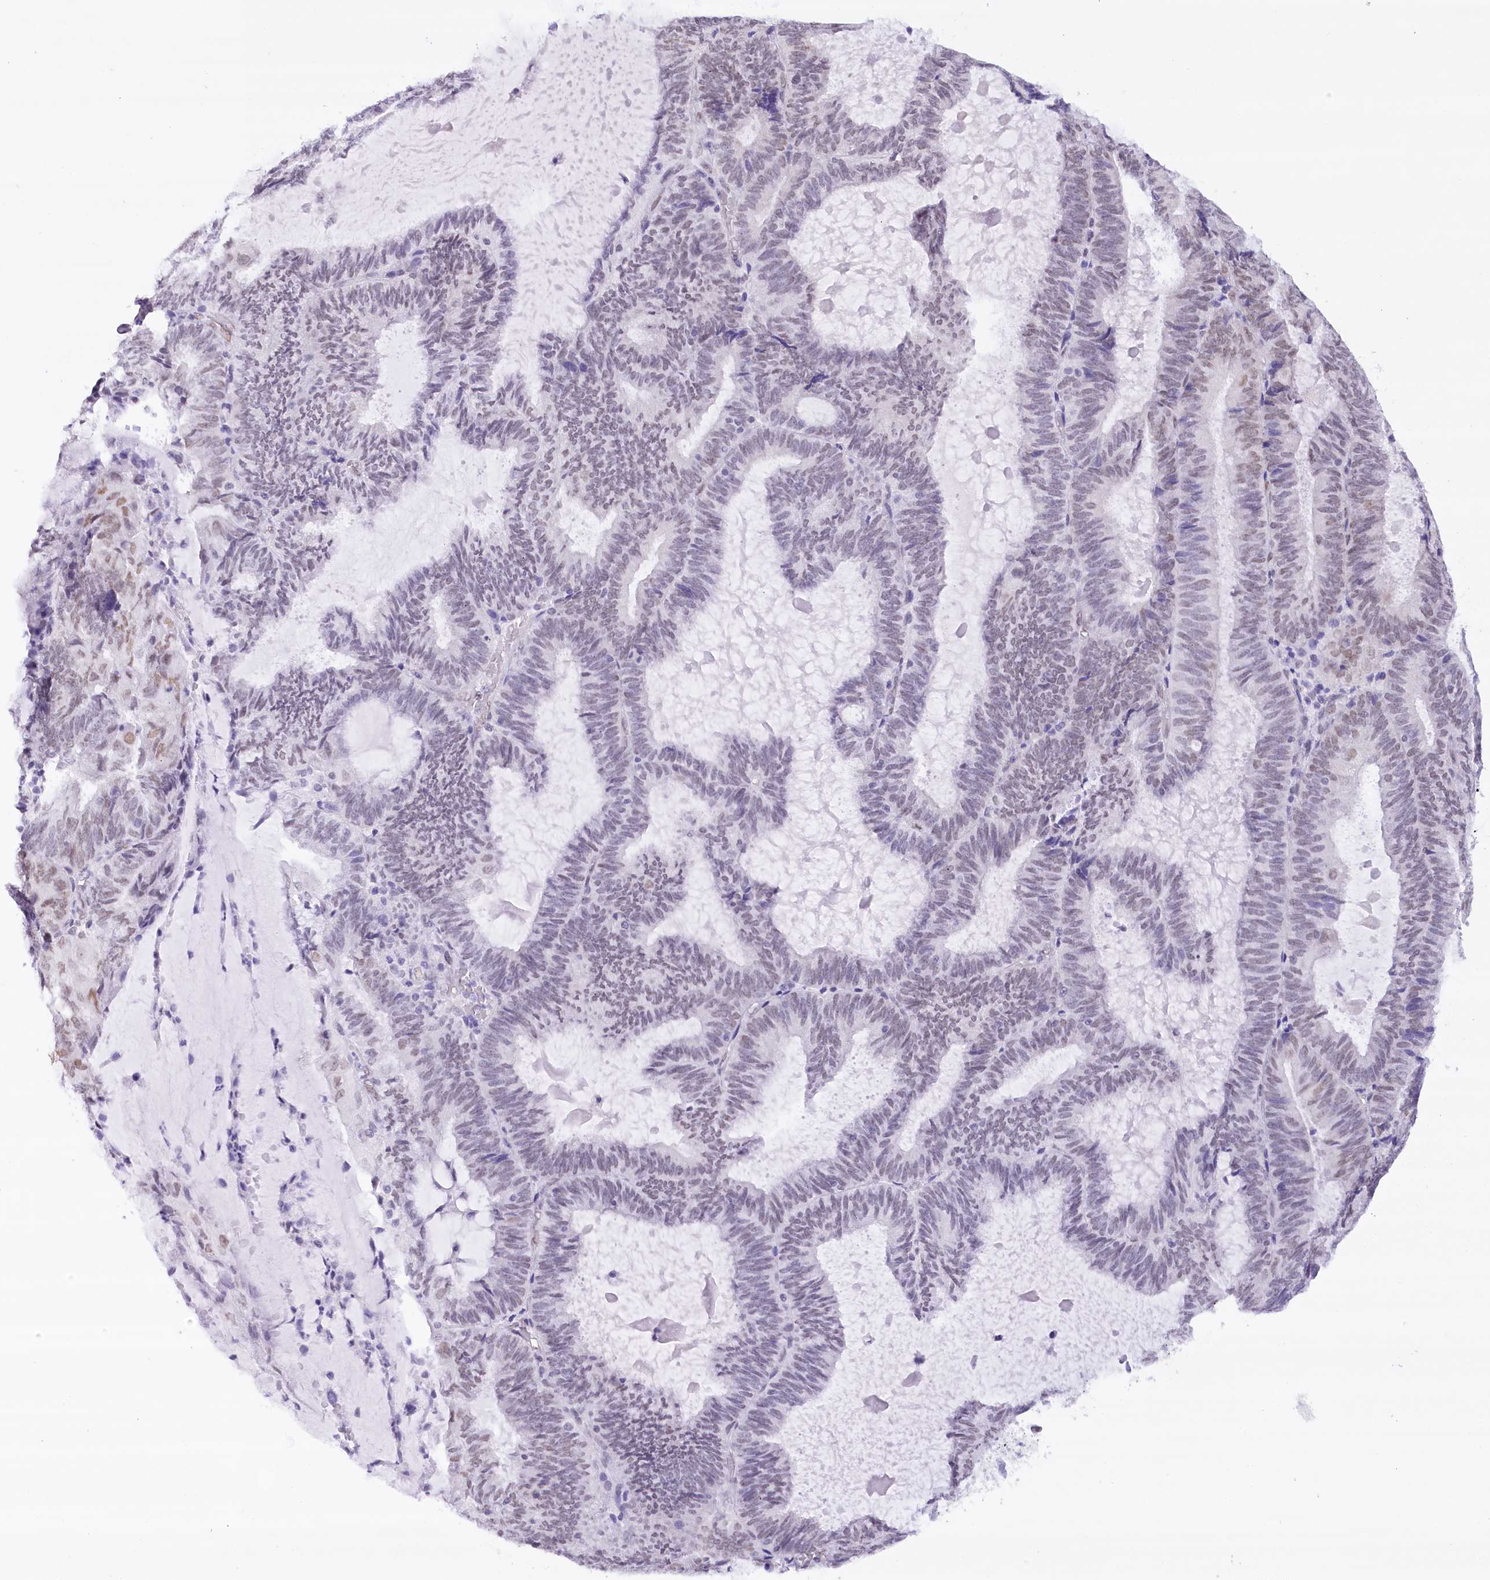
{"staining": {"intensity": "negative", "quantity": "none", "location": "none"}, "tissue": "endometrial cancer", "cell_type": "Tumor cells", "image_type": "cancer", "snomed": [{"axis": "morphology", "description": "Adenocarcinoma, NOS"}, {"axis": "topography", "description": "Endometrium"}], "caption": "The photomicrograph reveals no significant positivity in tumor cells of endometrial adenocarcinoma.", "gene": "HNRNPA0", "patient": {"sex": "female", "age": 81}}